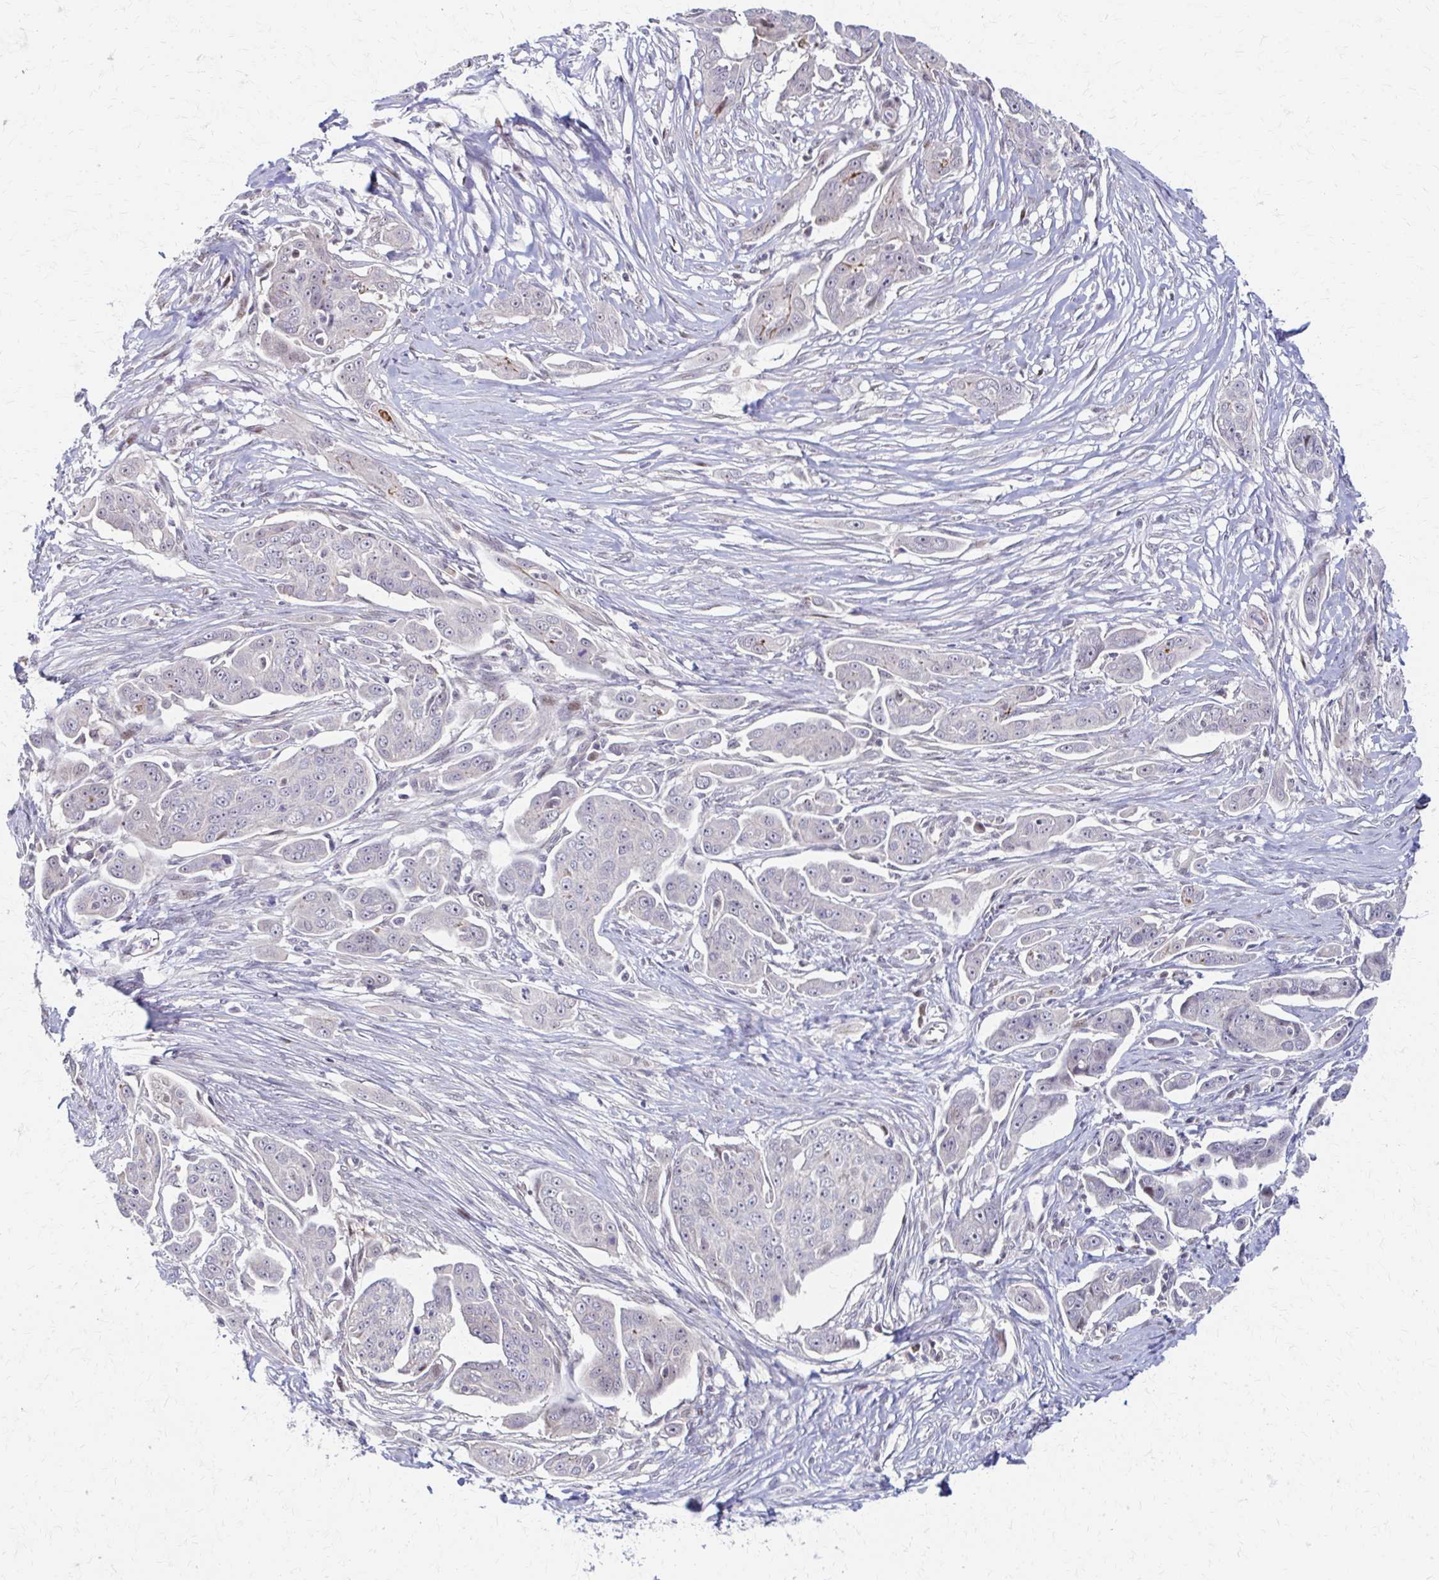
{"staining": {"intensity": "weak", "quantity": "<25%", "location": "nuclear"}, "tissue": "ovarian cancer", "cell_type": "Tumor cells", "image_type": "cancer", "snomed": [{"axis": "morphology", "description": "Carcinoma, endometroid"}, {"axis": "topography", "description": "Ovary"}], "caption": "Photomicrograph shows no protein staining in tumor cells of ovarian cancer tissue.", "gene": "PSMD7", "patient": {"sex": "female", "age": 70}}